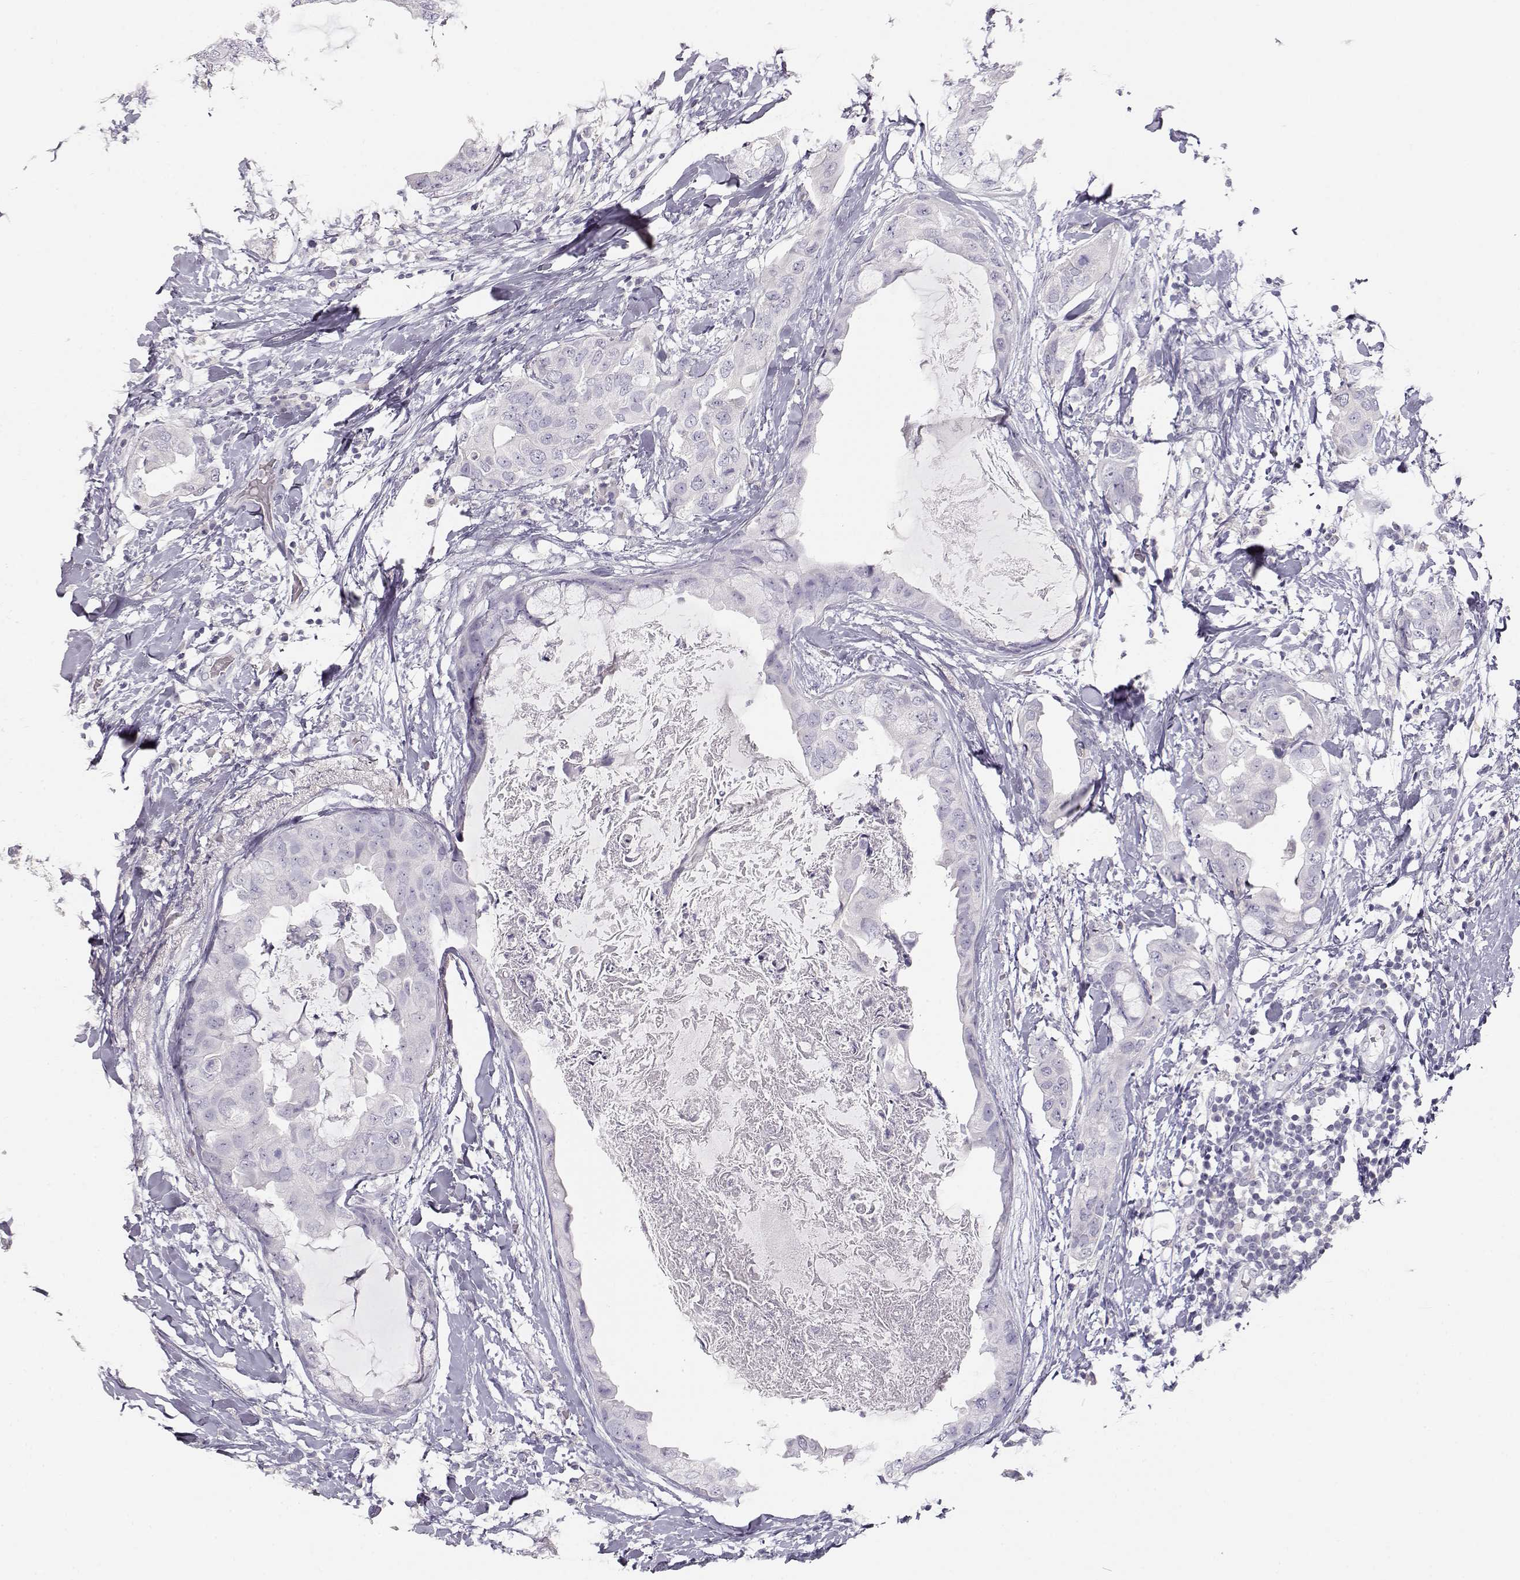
{"staining": {"intensity": "negative", "quantity": "none", "location": "none"}, "tissue": "breast cancer", "cell_type": "Tumor cells", "image_type": "cancer", "snomed": [{"axis": "morphology", "description": "Normal tissue, NOS"}, {"axis": "morphology", "description": "Duct carcinoma"}, {"axis": "topography", "description": "Breast"}], "caption": "This is an immunohistochemistry micrograph of human intraductal carcinoma (breast). There is no positivity in tumor cells.", "gene": "LEPR", "patient": {"sex": "female", "age": 40}}